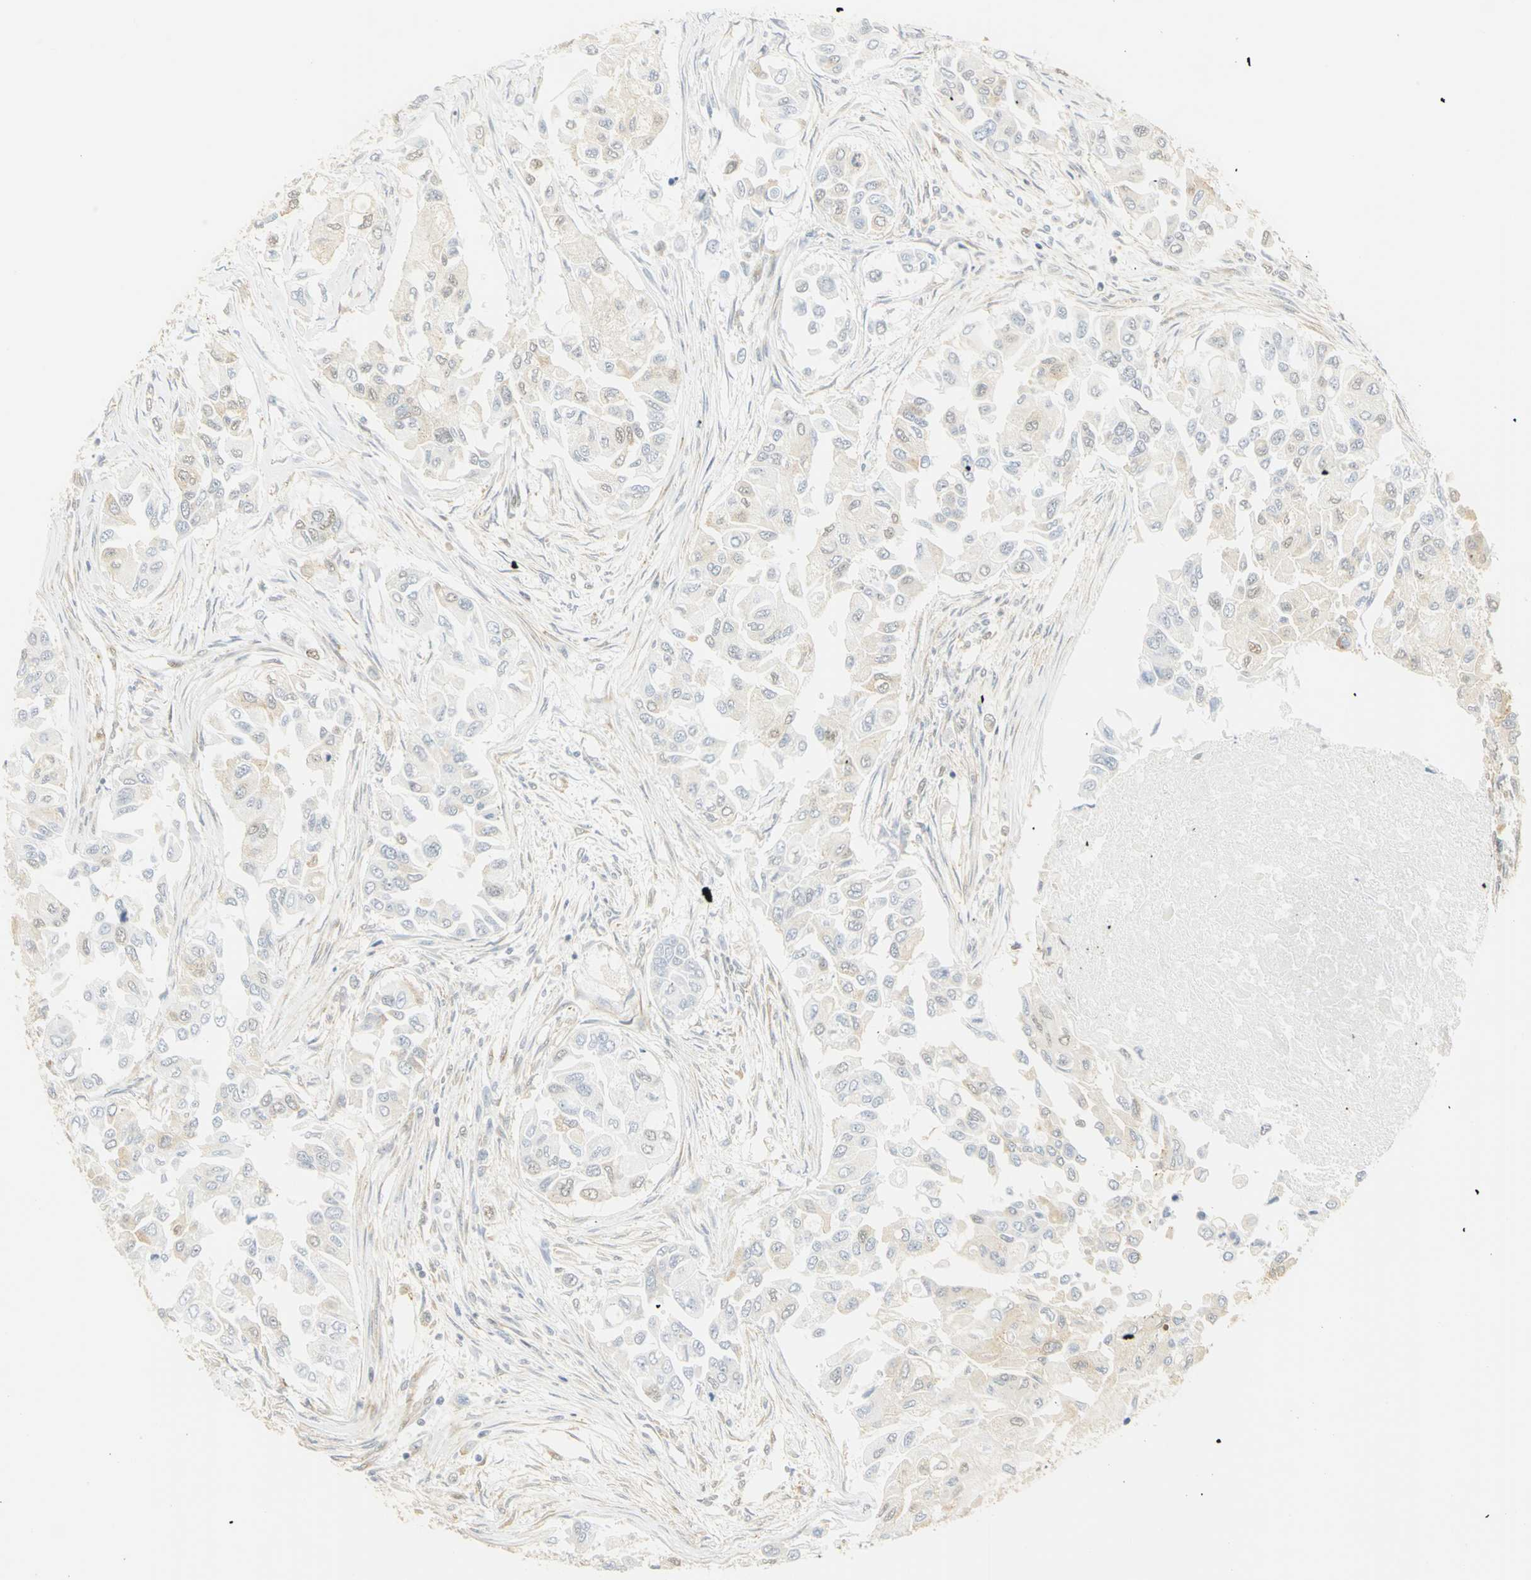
{"staining": {"intensity": "negative", "quantity": "none", "location": "none"}, "tissue": "breast cancer", "cell_type": "Tumor cells", "image_type": "cancer", "snomed": [{"axis": "morphology", "description": "Normal tissue, NOS"}, {"axis": "morphology", "description": "Duct carcinoma"}, {"axis": "topography", "description": "Breast"}], "caption": "IHC of human breast invasive ductal carcinoma displays no staining in tumor cells.", "gene": "DDX5", "patient": {"sex": "female", "age": 49}}